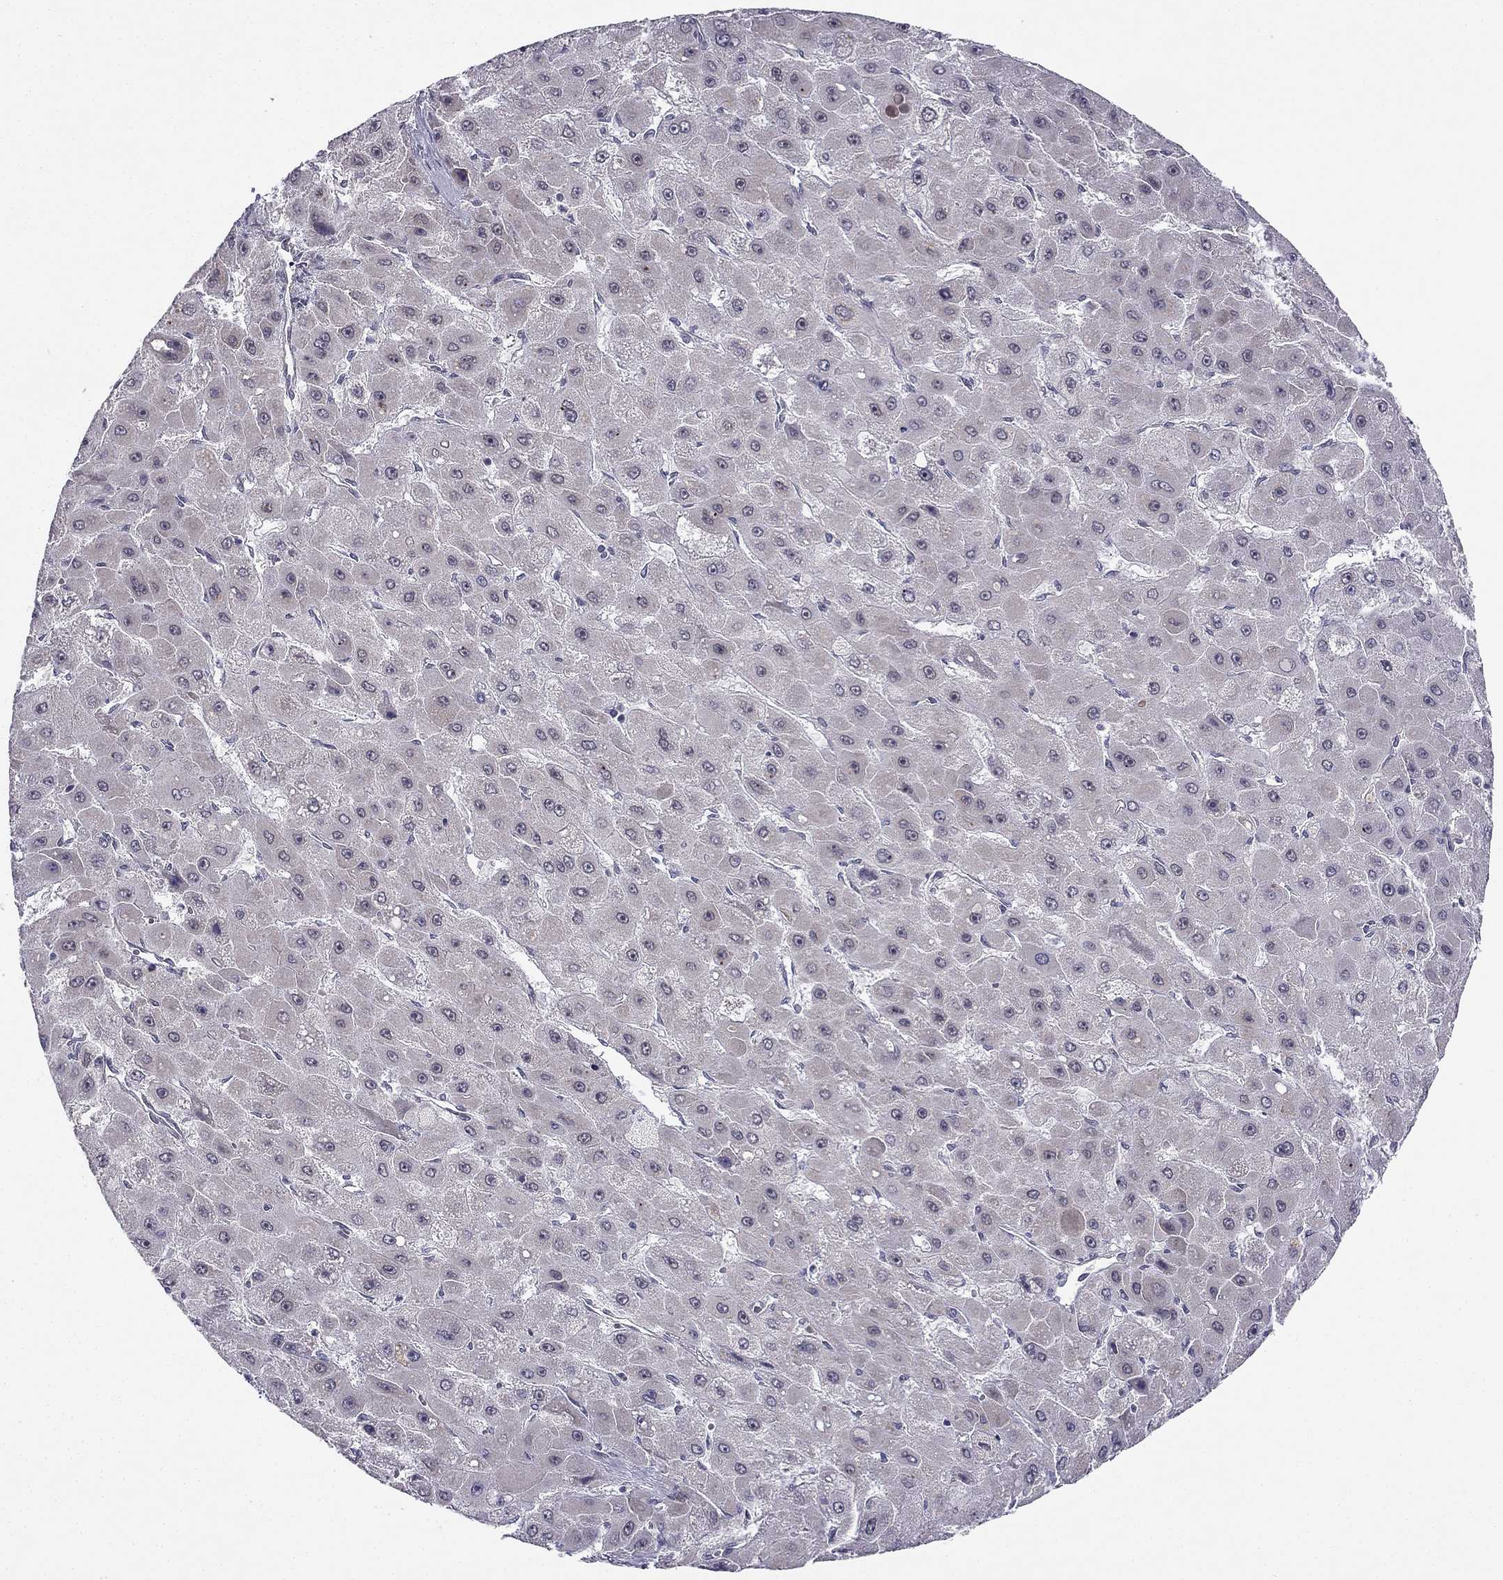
{"staining": {"intensity": "negative", "quantity": "none", "location": "none"}, "tissue": "liver cancer", "cell_type": "Tumor cells", "image_type": "cancer", "snomed": [{"axis": "morphology", "description": "Carcinoma, Hepatocellular, NOS"}, {"axis": "topography", "description": "Liver"}], "caption": "Tumor cells show no significant positivity in hepatocellular carcinoma (liver).", "gene": "CHST8", "patient": {"sex": "female", "age": 25}}